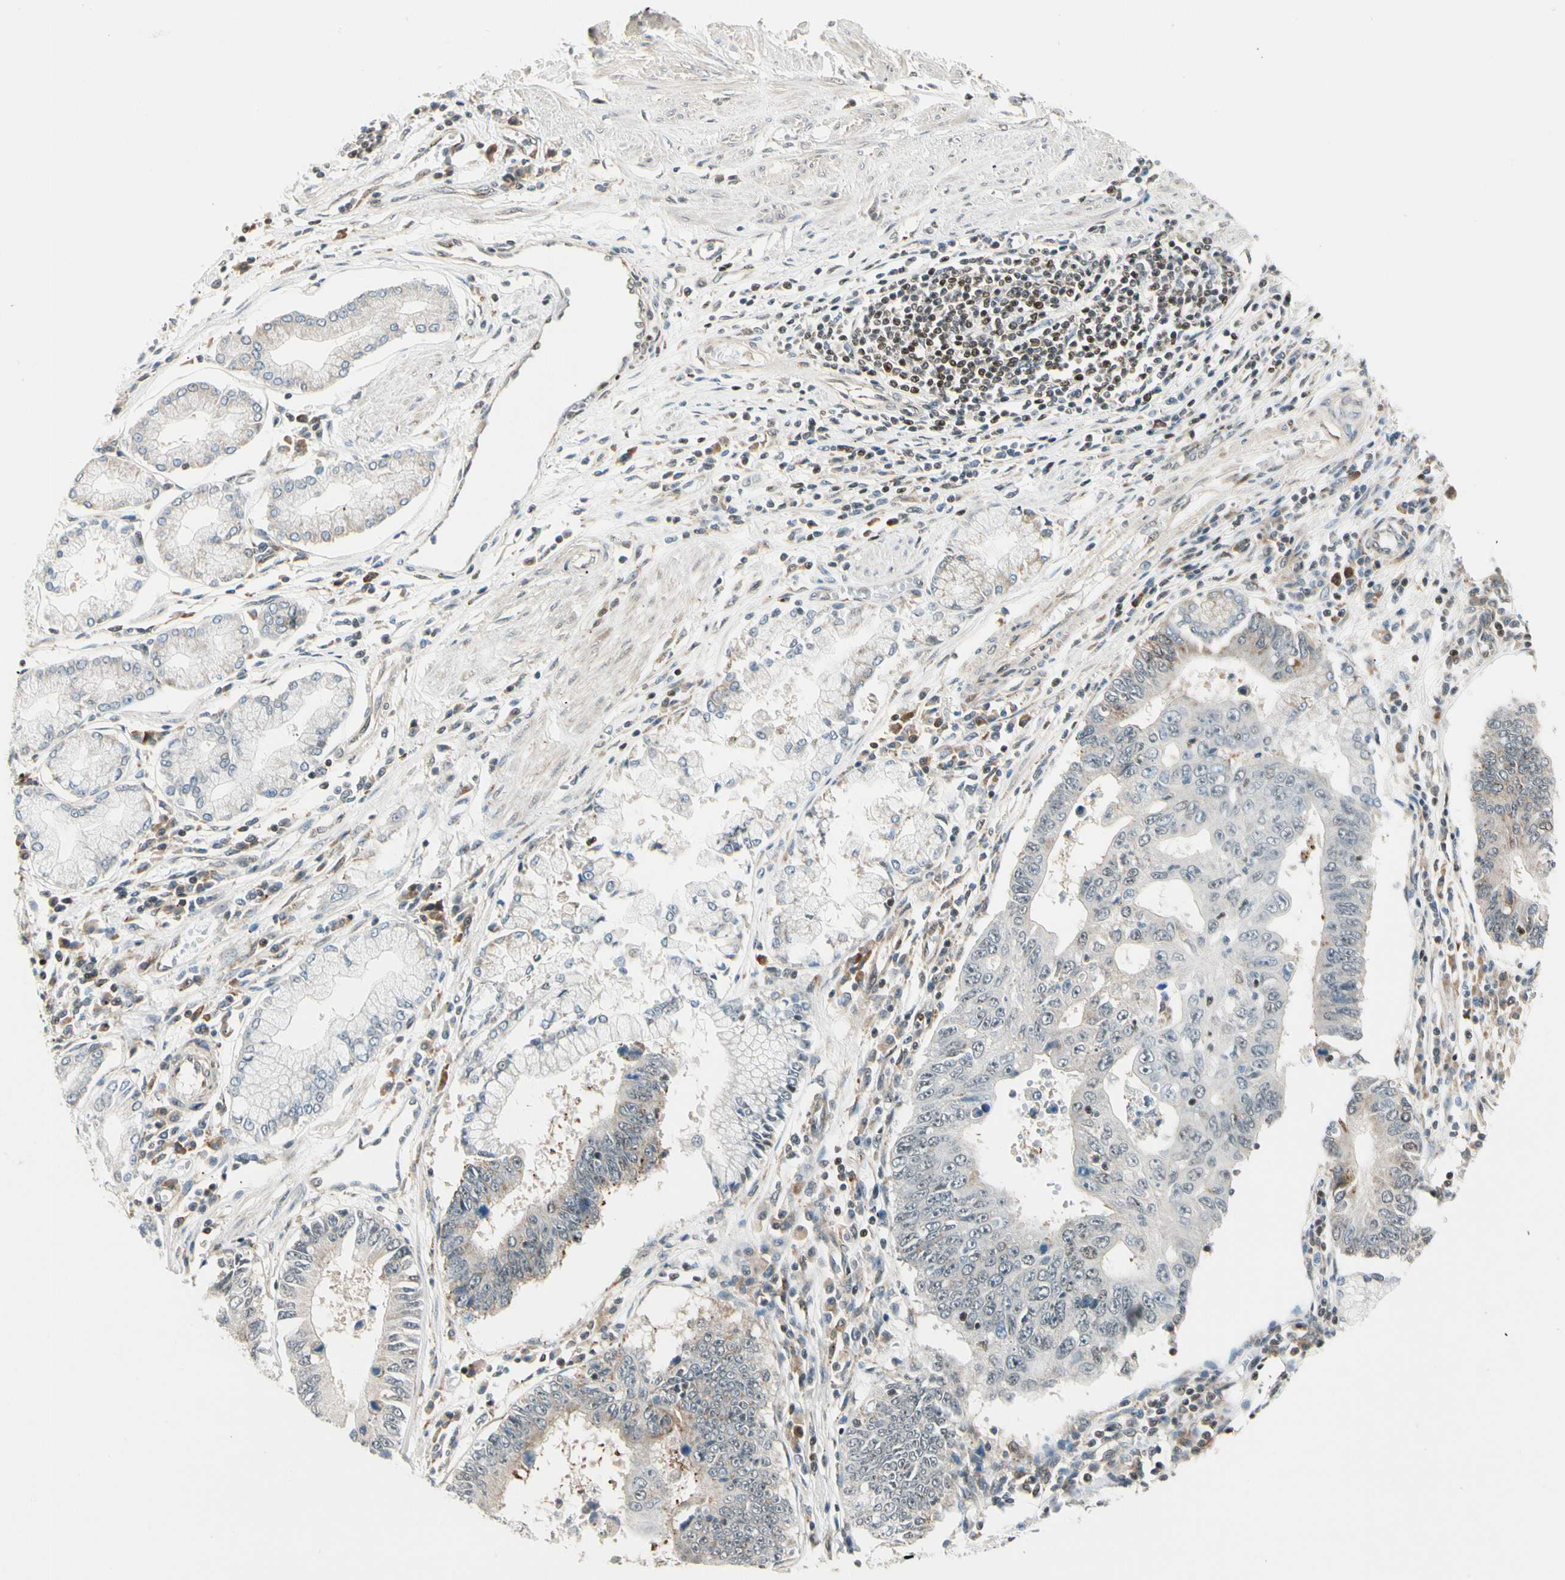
{"staining": {"intensity": "weak", "quantity": "<25%", "location": "cytoplasmic/membranous,nuclear"}, "tissue": "stomach cancer", "cell_type": "Tumor cells", "image_type": "cancer", "snomed": [{"axis": "morphology", "description": "Adenocarcinoma, NOS"}, {"axis": "topography", "description": "Stomach"}], "caption": "Immunohistochemistry (IHC) image of stomach adenocarcinoma stained for a protein (brown), which shows no staining in tumor cells.", "gene": "DAXX", "patient": {"sex": "male", "age": 59}}